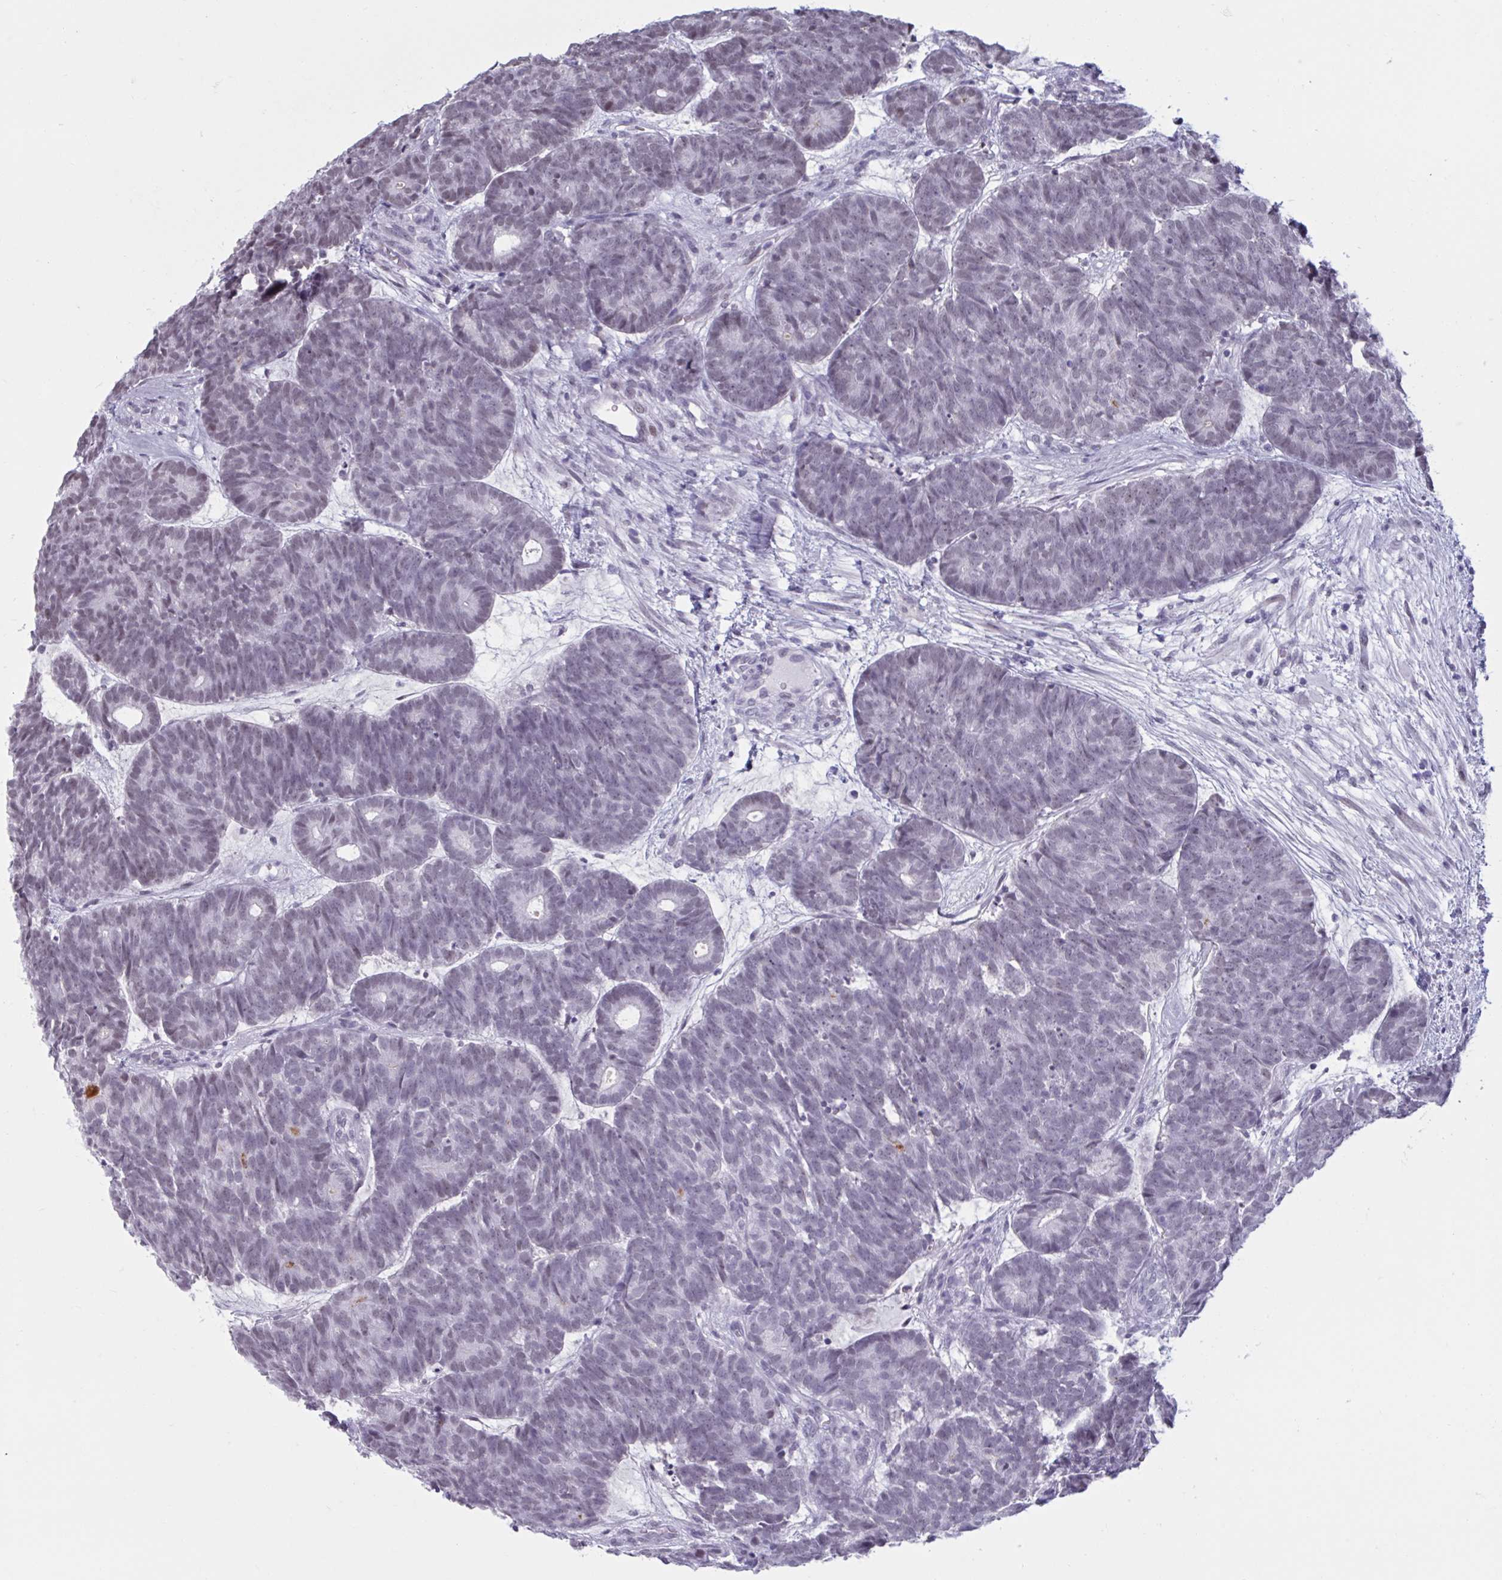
{"staining": {"intensity": "weak", "quantity": "<25%", "location": "nuclear"}, "tissue": "head and neck cancer", "cell_type": "Tumor cells", "image_type": "cancer", "snomed": [{"axis": "morphology", "description": "Adenocarcinoma, NOS"}, {"axis": "topography", "description": "Head-Neck"}], "caption": "The micrograph demonstrates no staining of tumor cells in head and neck adenocarcinoma.", "gene": "MSMB", "patient": {"sex": "female", "age": 81}}